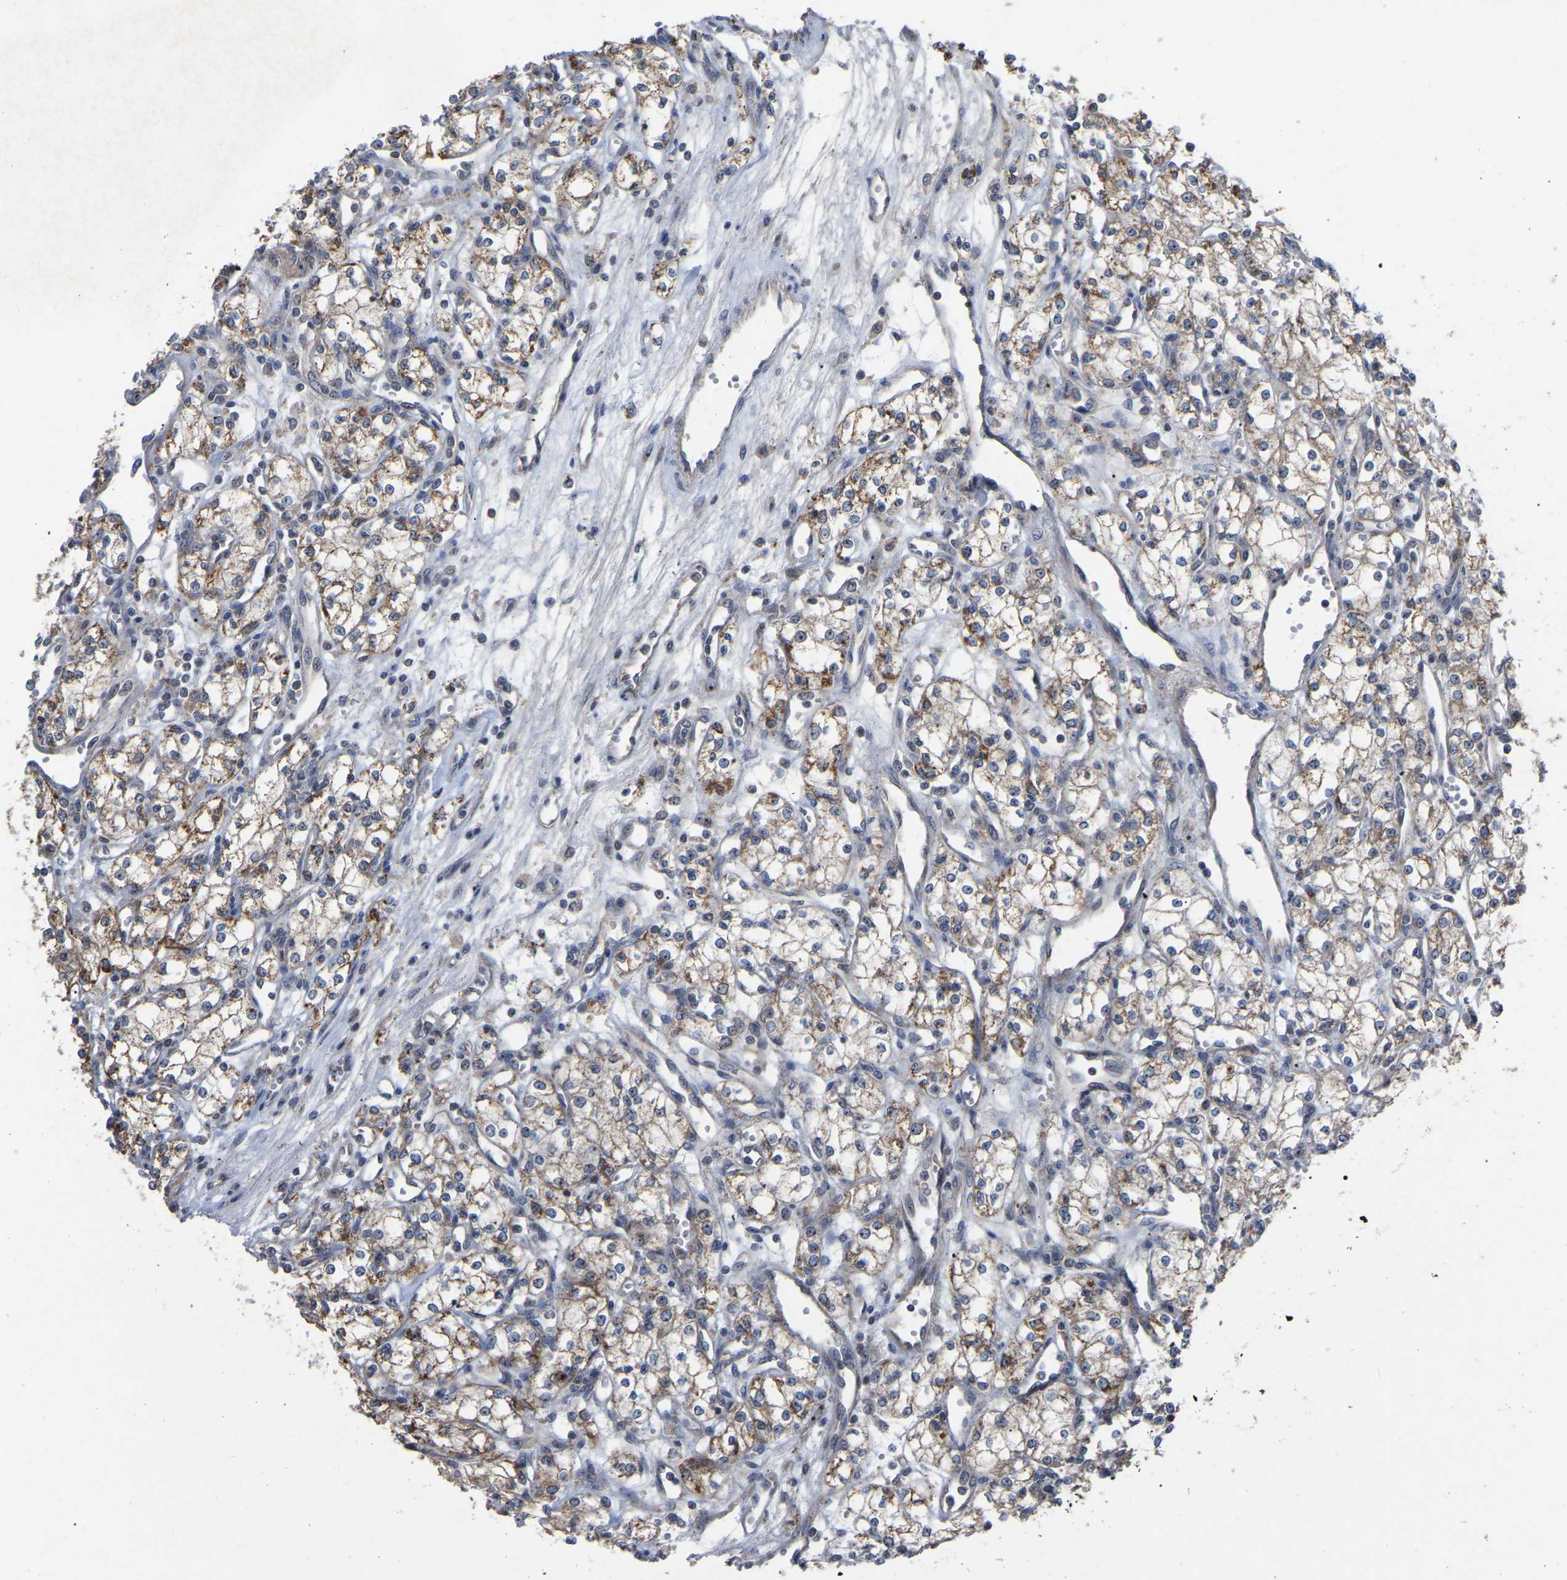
{"staining": {"intensity": "moderate", "quantity": ">75%", "location": "cytoplasmic/membranous"}, "tissue": "renal cancer", "cell_type": "Tumor cells", "image_type": "cancer", "snomed": [{"axis": "morphology", "description": "Adenocarcinoma, NOS"}, {"axis": "topography", "description": "Kidney"}], "caption": "Immunohistochemical staining of human renal cancer reveals medium levels of moderate cytoplasmic/membranous staining in approximately >75% of tumor cells.", "gene": "NOP53", "patient": {"sex": "male", "age": 59}}